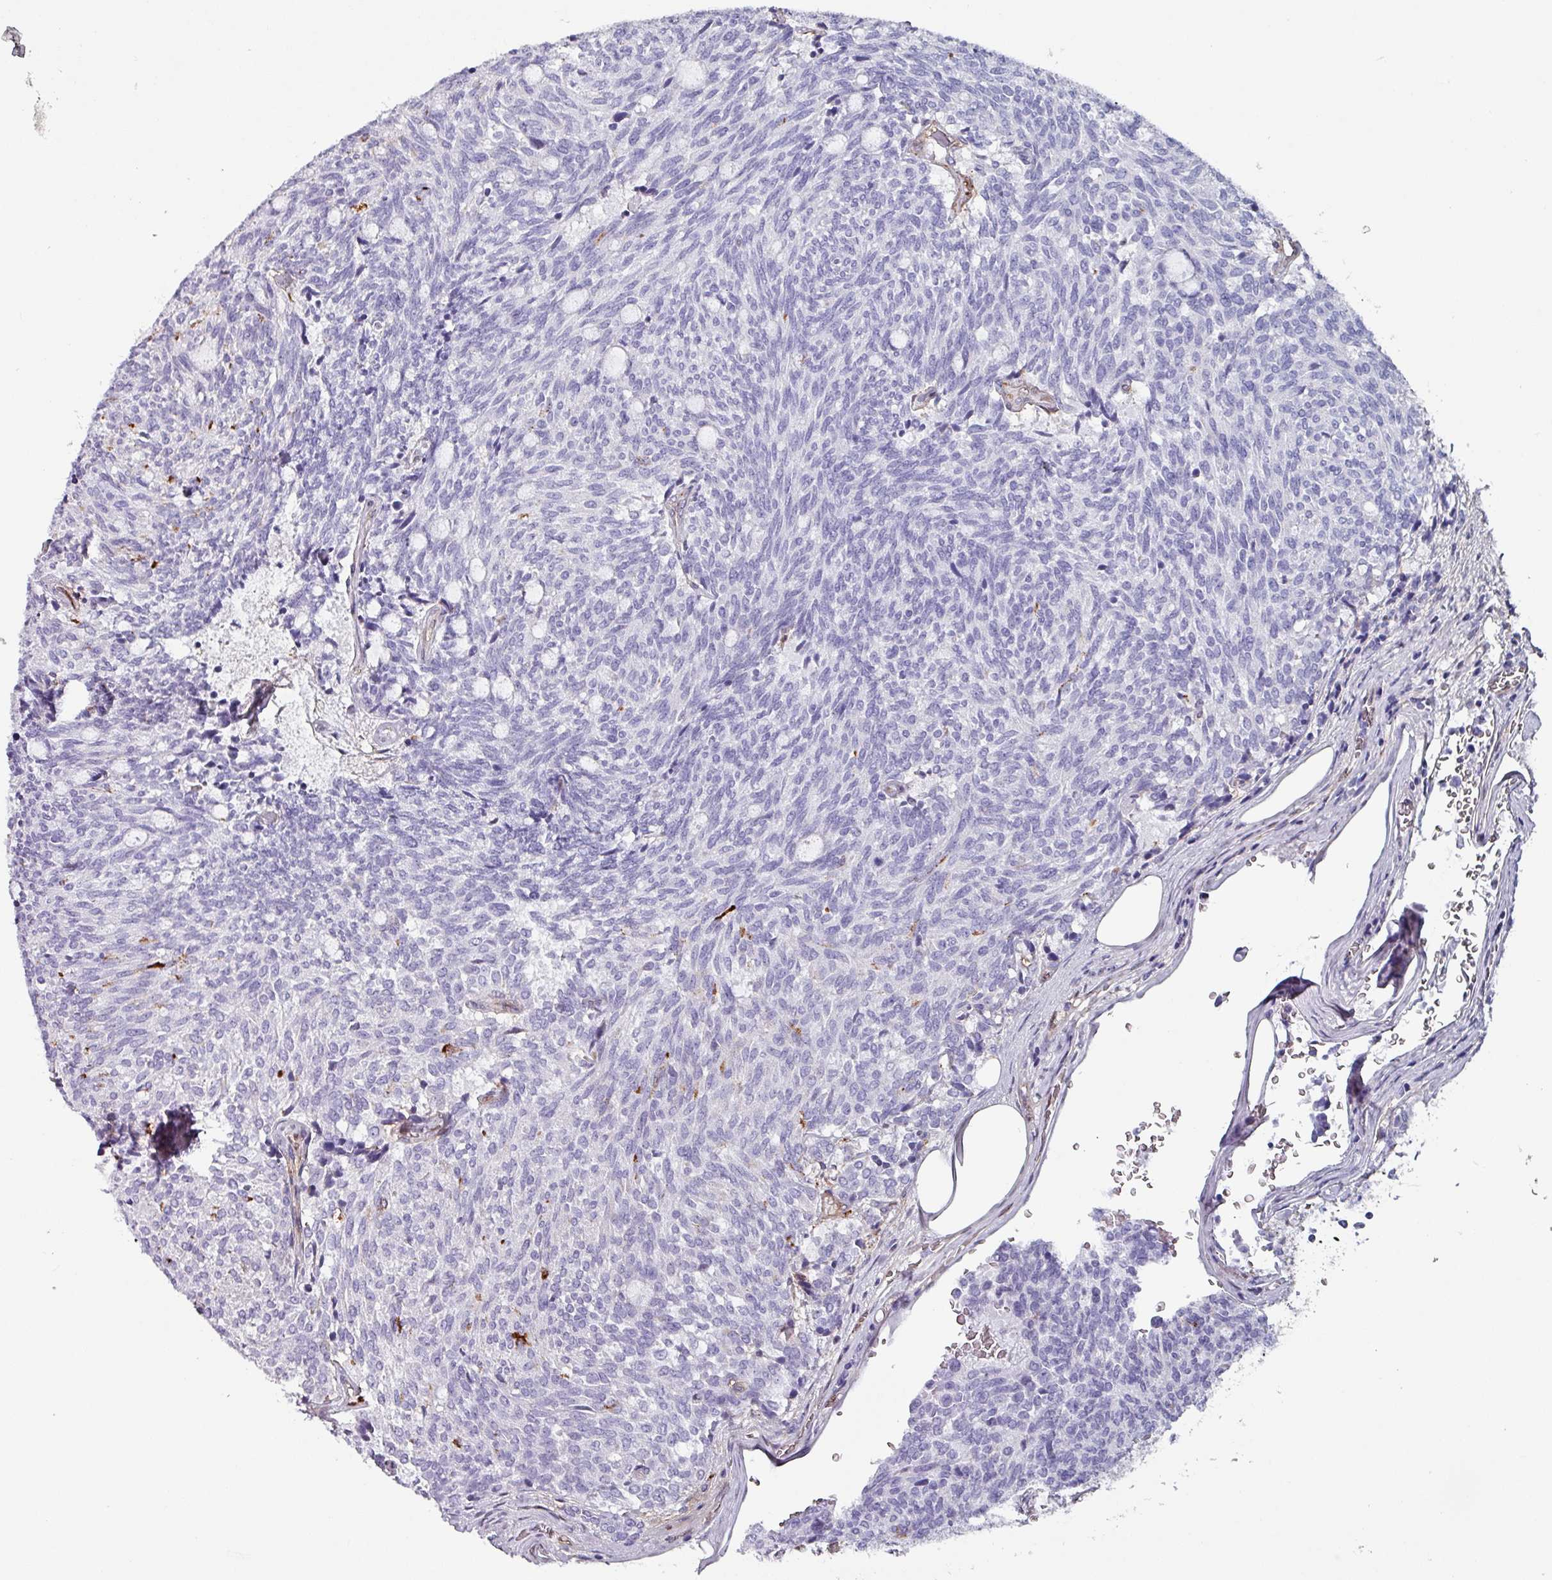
{"staining": {"intensity": "negative", "quantity": "none", "location": "none"}, "tissue": "carcinoid", "cell_type": "Tumor cells", "image_type": "cancer", "snomed": [{"axis": "morphology", "description": "Carcinoid, malignant, NOS"}, {"axis": "topography", "description": "Pancreas"}], "caption": "Human carcinoid (malignant) stained for a protein using immunohistochemistry shows no expression in tumor cells.", "gene": "ZNF816-ZNF321P", "patient": {"sex": "female", "age": 54}}